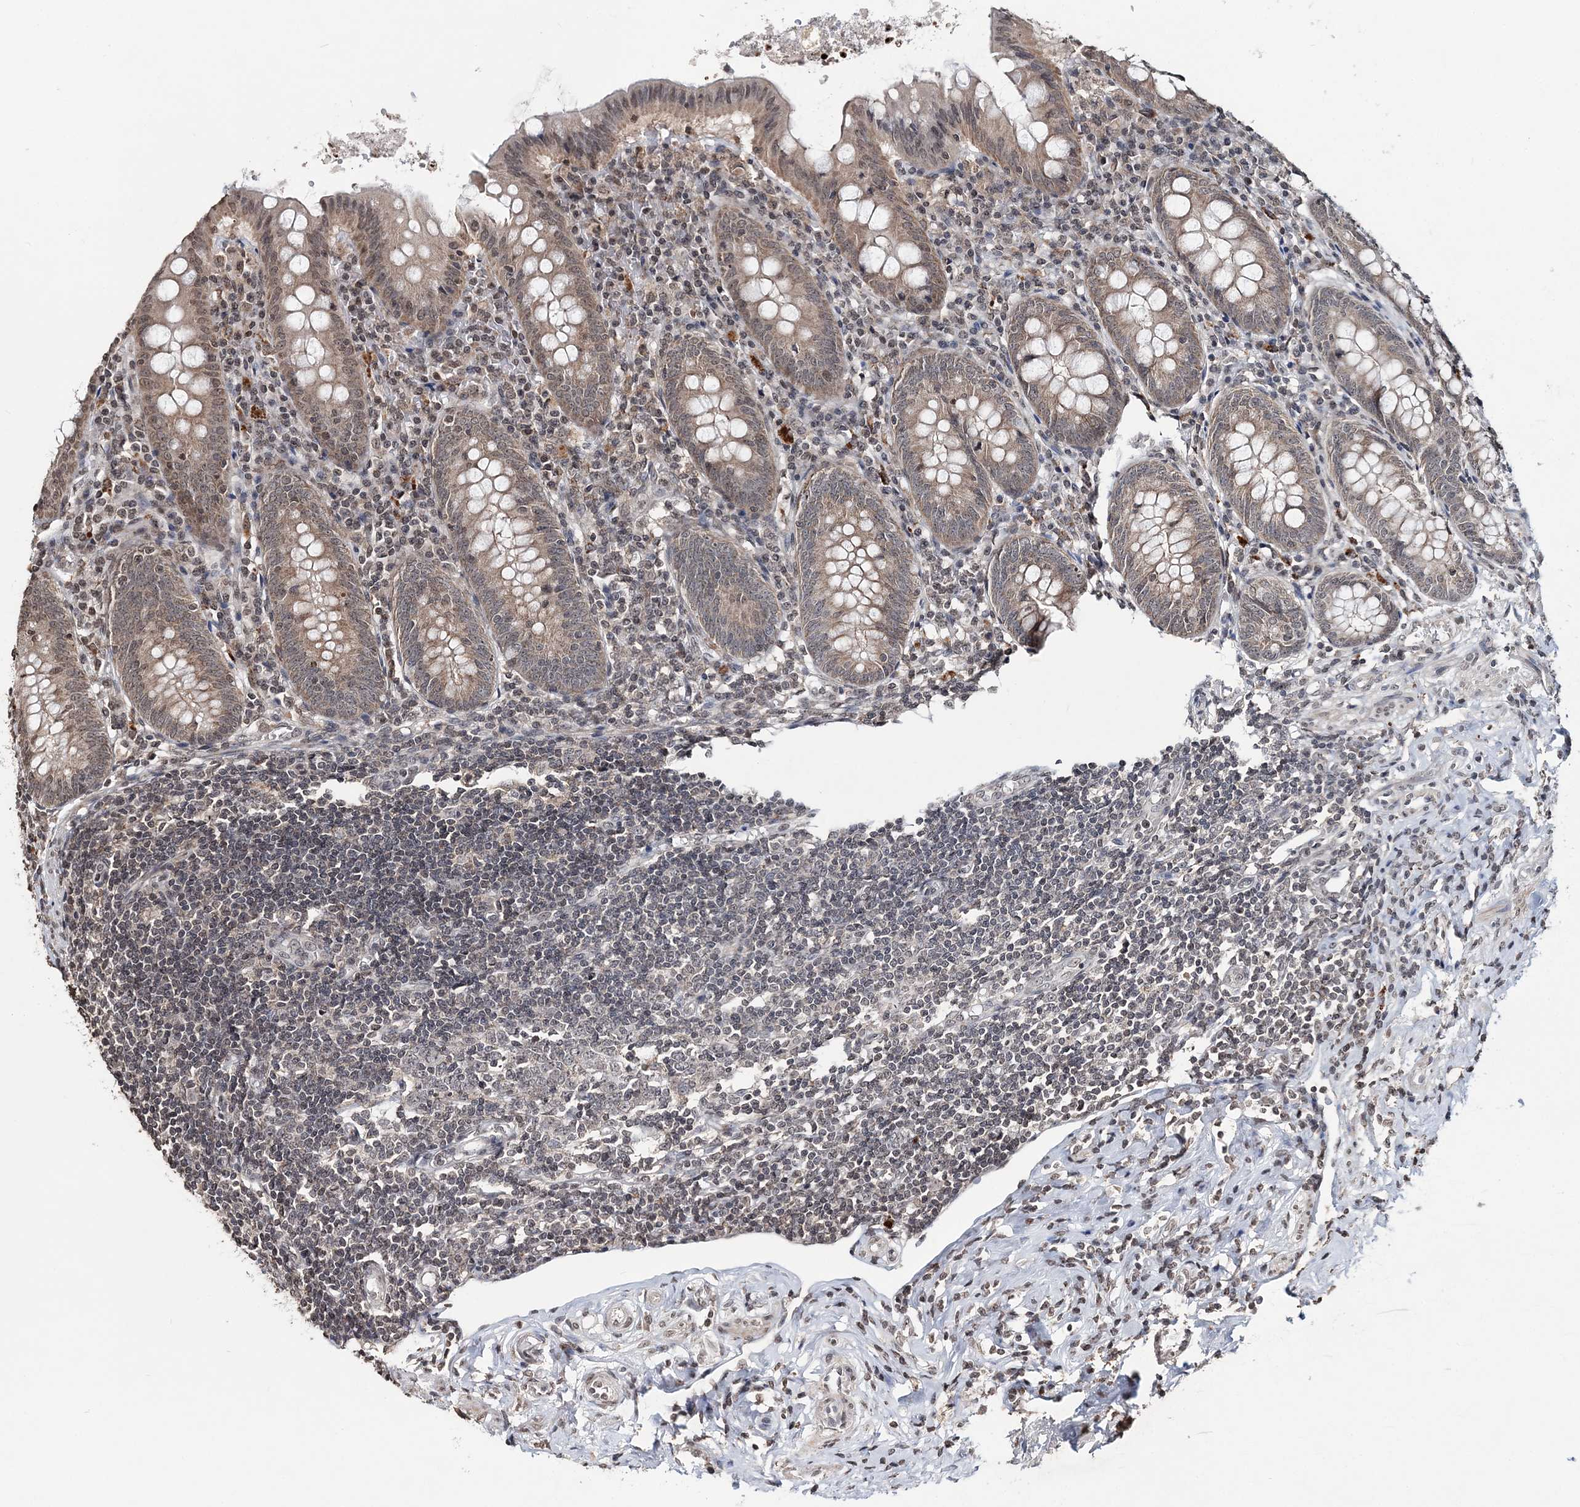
{"staining": {"intensity": "moderate", "quantity": ">75%", "location": "cytoplasmic/membranous,nuclear"}, "tissue": "appendix", "cell_type": "Glandular cells", "image_type": "normal", "snomed": [{"axis": "morphology", "description": "Normal tissue, NOS"}, {"axis": "topography", "description": "Appendix"}], "caption": "Protein staining of normal appendix displays moderate cytoplasmic/membranous,nuclear positivity in about >75% of glandular cells. Using DAB (brown) and hematoxylin (blue) stains, captured at high magnification using brightfield microscopy.", "gene": "SOWAHB", "patient": {"sex": "female", "age": 54}}